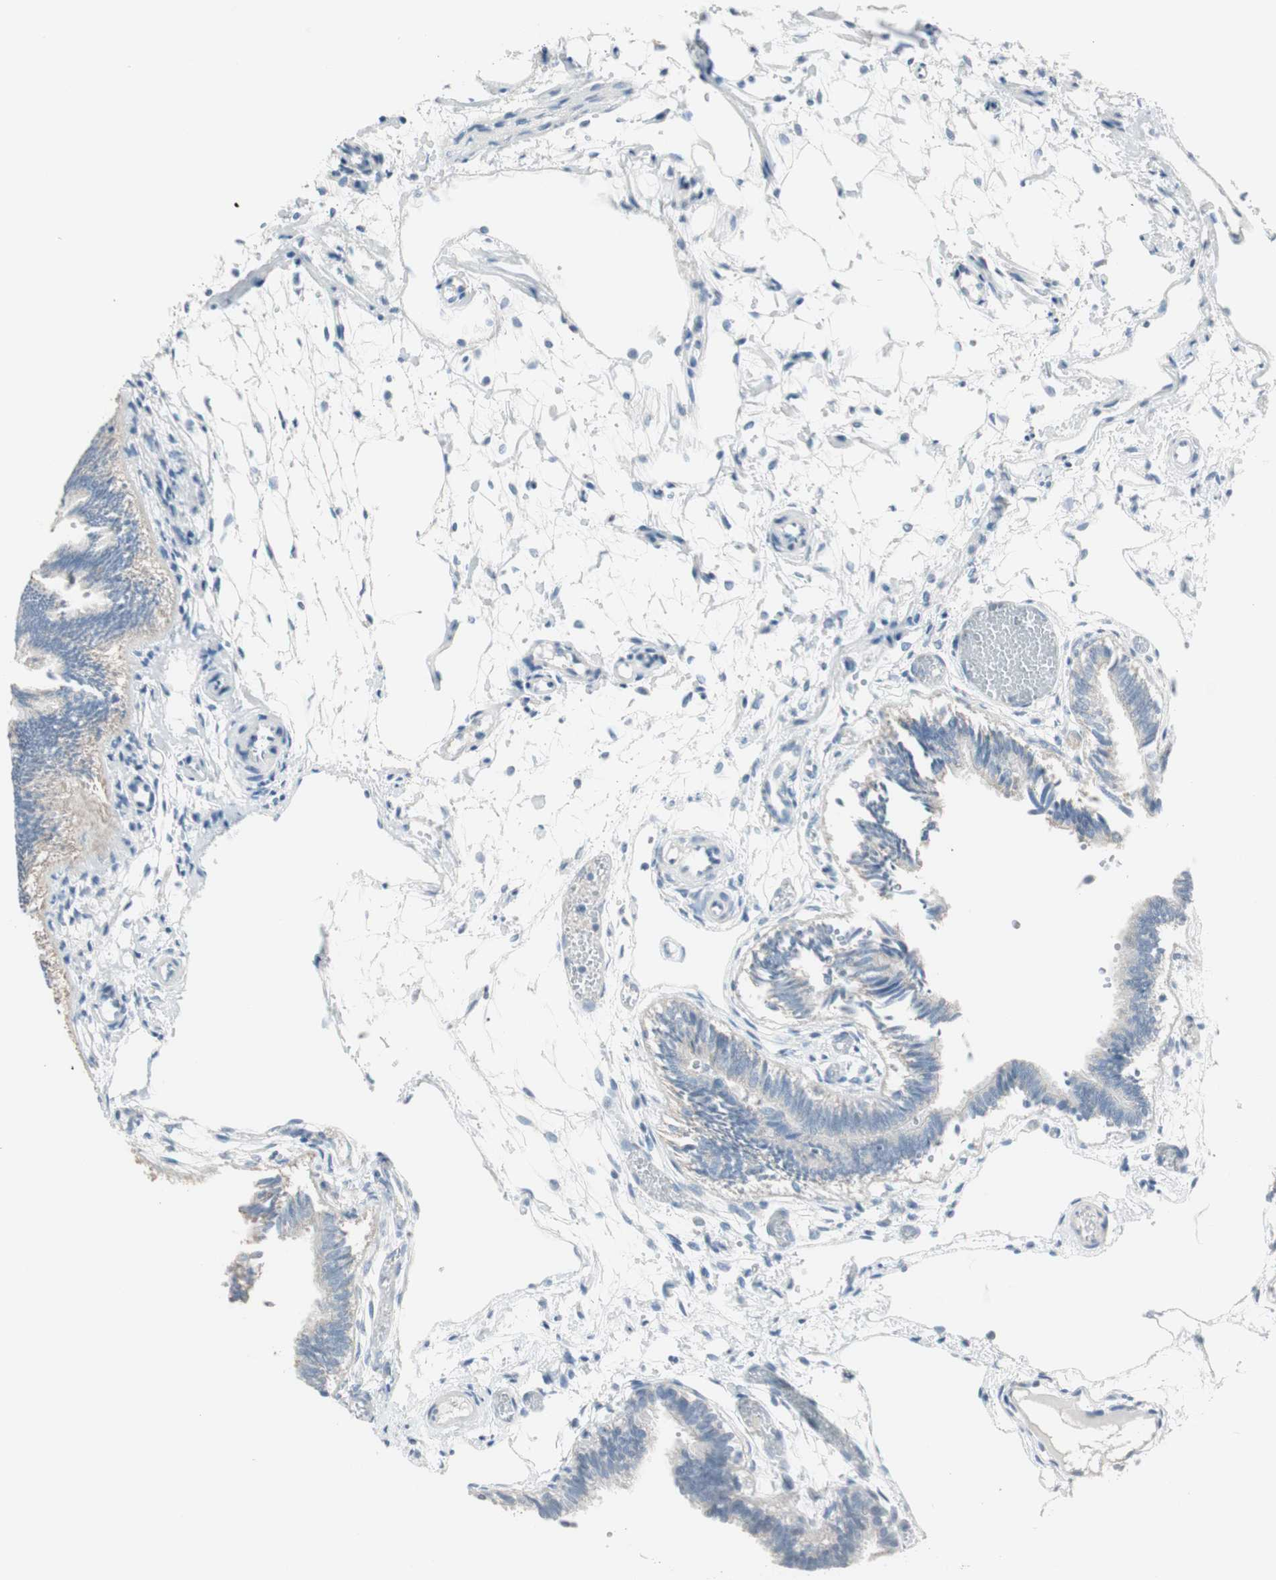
{"staining": {"intensity": "weak", "quantity": "<25%", "location": "cytoplasmic/membranous"}, "tissue": "fallopian tube", "cell_type": "Glandular cells", "image_type": "normal", "snomed": [{"axis": "morphology", "description": "Normal tissue, NOS"}, {"axis": "topography", "description": "Fallopian tube"}], "caption": "Immunohistochemical staining of normal fallopian tube demonstrates no significant staining in glandular cells. The staining is performed using DAB brown chromogen with nuclei counter-stained in using hematoxylin.", "gene": "PDZK1", "patient": {"sex": "female", "age": 29}}